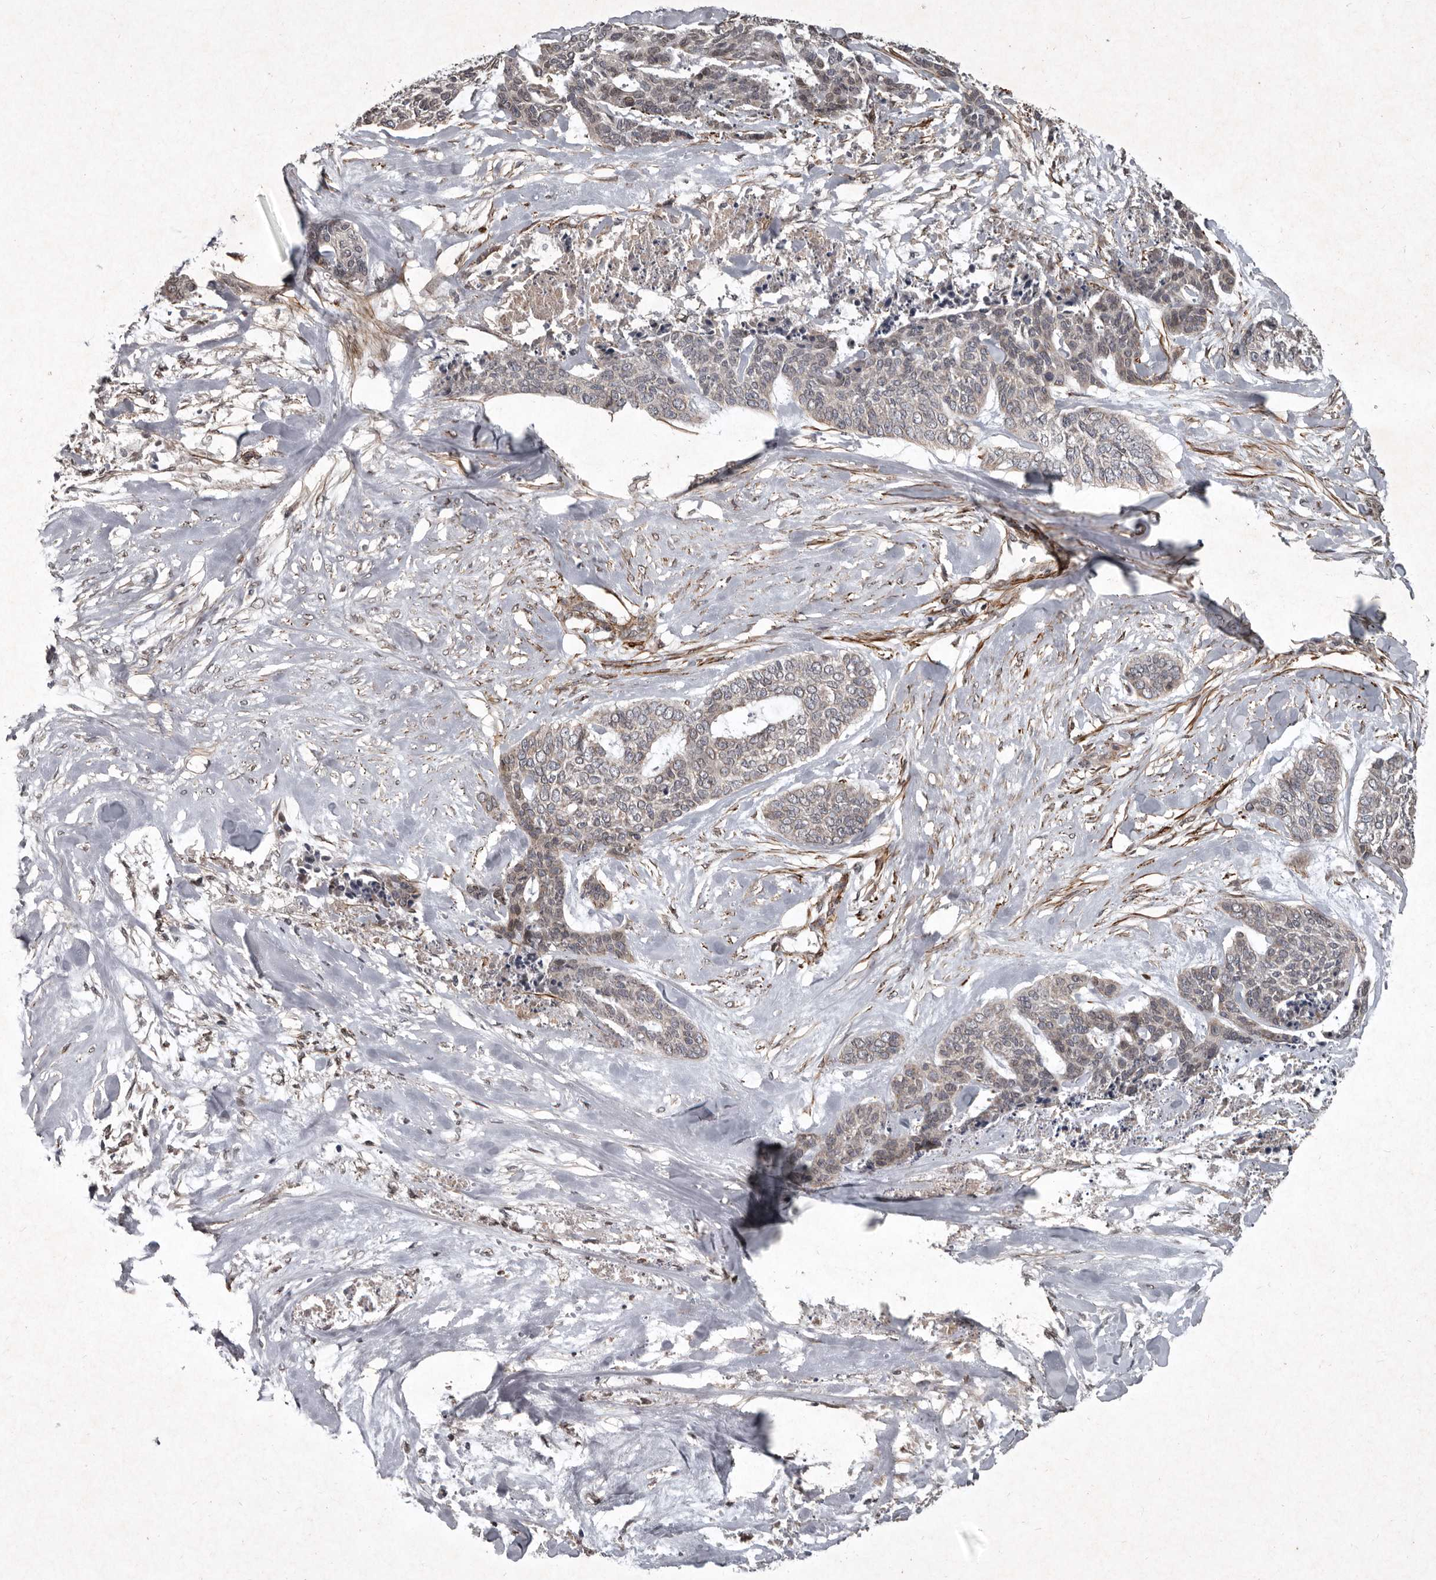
{"staining": {"intensity": "negative", "quantity": "none", "location": "none"}, "tissue": "skin cancer", "cell_type": "Tumor cells", "image_type": "cancer", "snomed": [{"axis": "morphology", "description": "Basal cell carcinoma"}, {"axis": "topography", "description": "Skin"}], "caption": "DAB immunohistochemical staining of human skin basal cell carcinoma shows no significant expression in tumor cells. The staining was performed using DAB (3,3'-diaminobenzidine) to visualize the protein expression in brown, while the nuclei were stained in blue with hematoxylin (Magnification: 20x).", "gene": "MRPS15", "patient": {"sex": "female", "age": 64}}